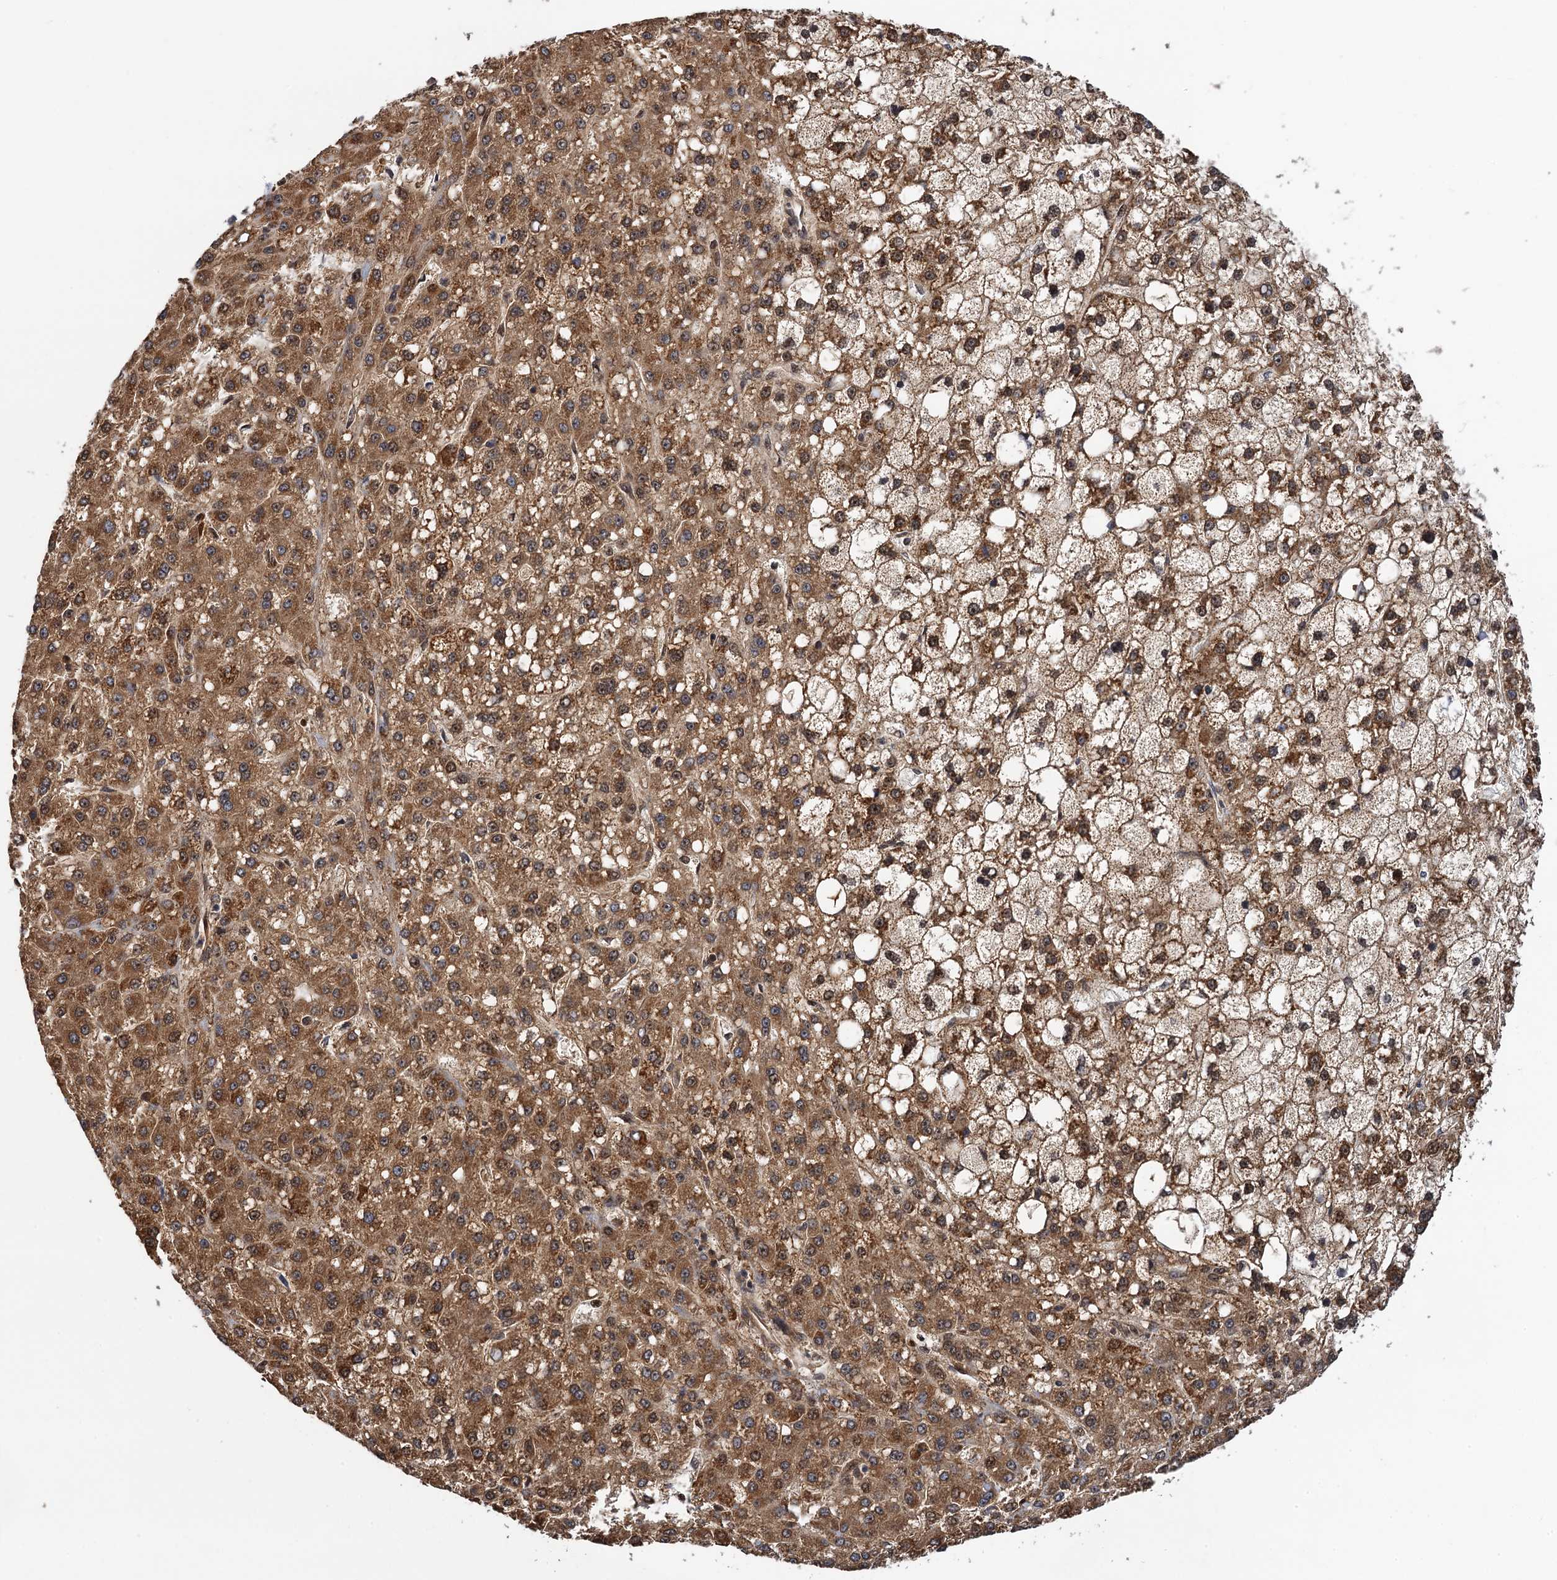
{"staining": {"intensity": "moderate", "quantity": ">75%", "location": "cytoplasmic/membranous"}, "tissue": "liver cancer", "cell_type": "Tumor cells", "image_type": "cancer", "snomed": [{"axis": "morphology", "description": "Carcinoma, Hepatocellular, NOS"}, {"axis": "topography", "description": "Liver"}], "caption": "This micrograph reveals IHC staining of liver cancer, with medium moderate cytoplasmic/membranous expression in about >75% of tumor cells.", "gene": "ZAR1L", "patient": {"sex": "male", "age": 67}}